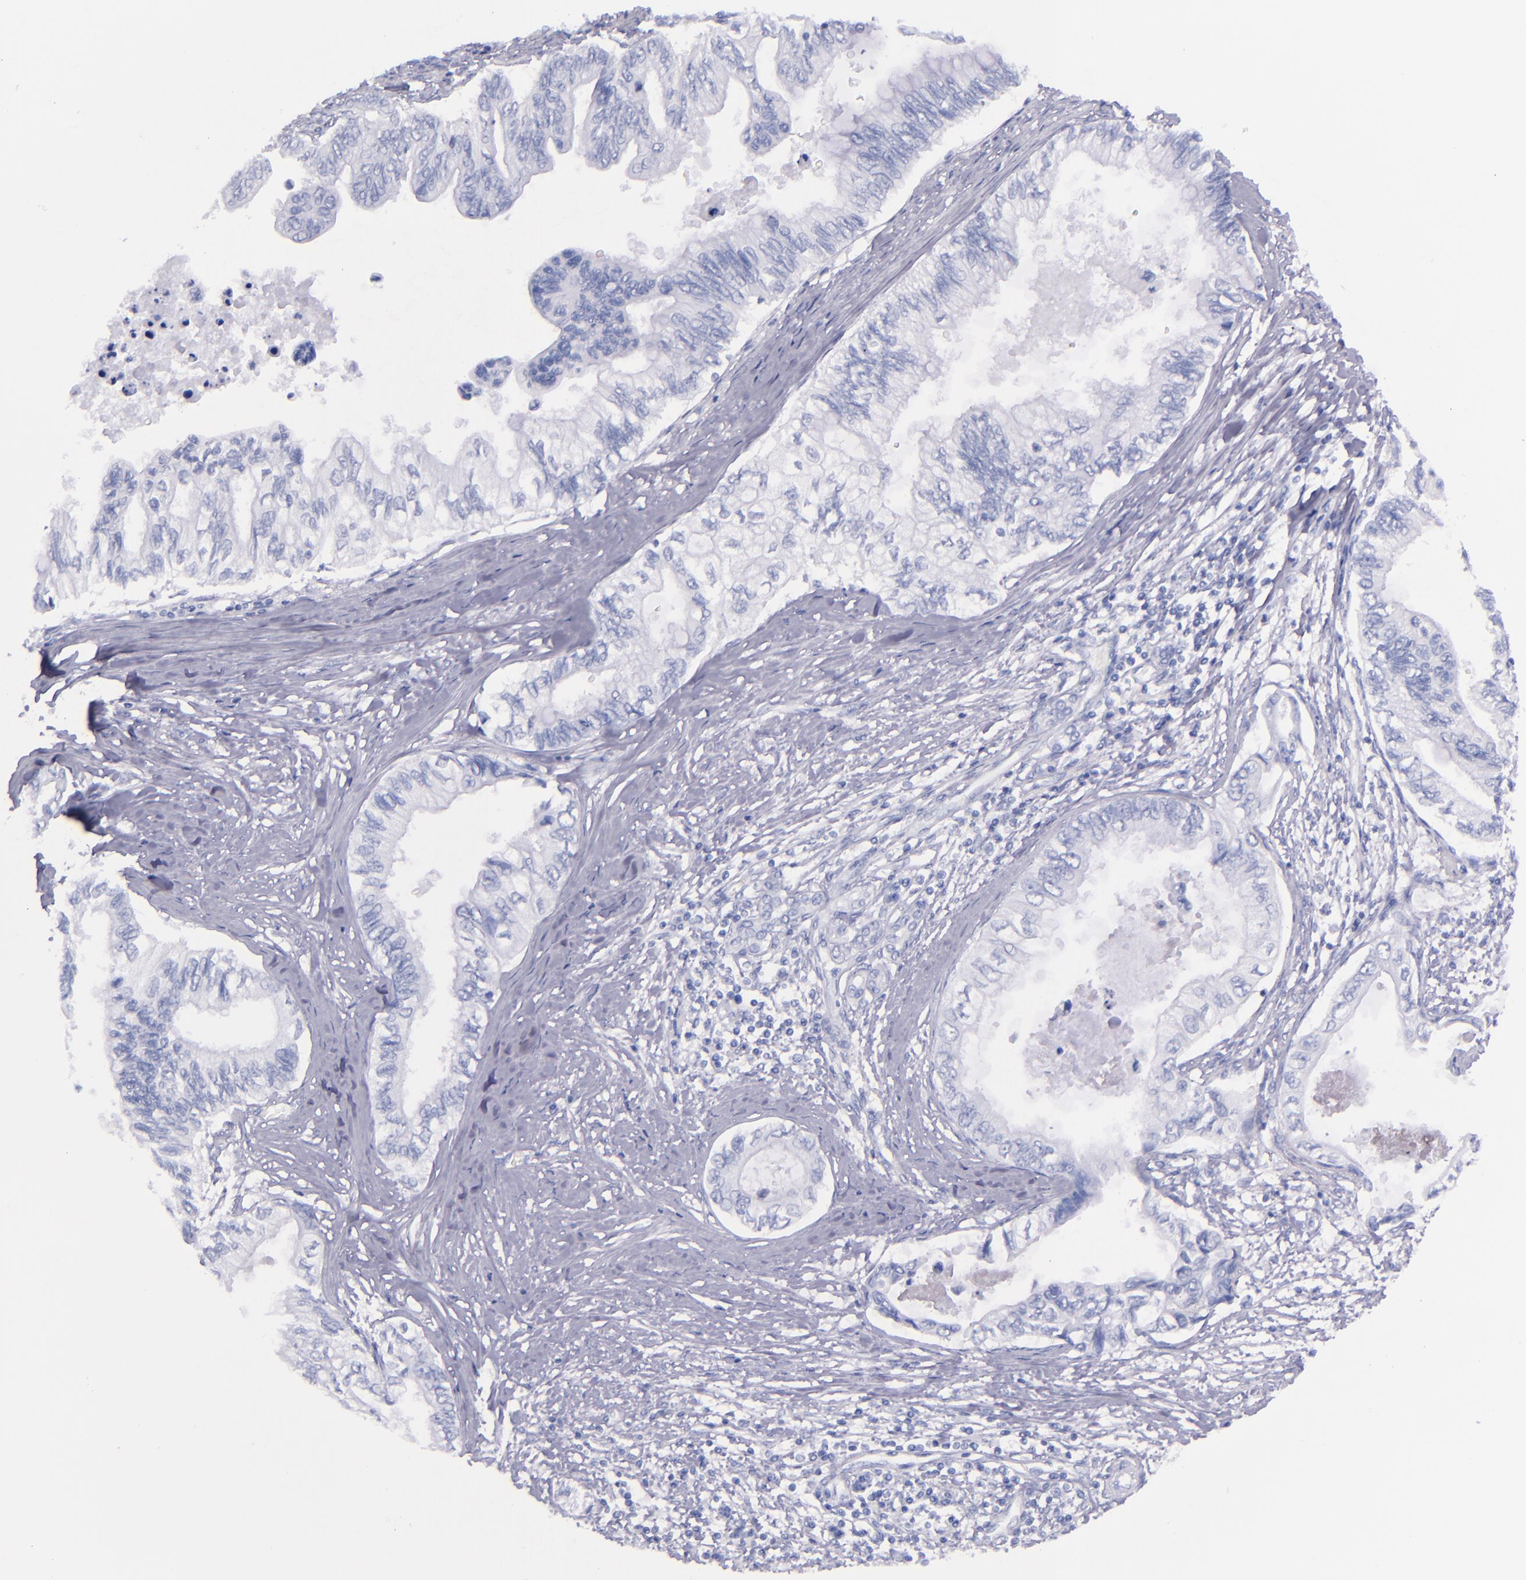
{"staining": {"intensity": "negative", "quantity": "none", "location": "none"}, "tissue": "pancreatic cancer", "cell_type": "Tumor cells", "image_type": "cancer", "snomed": [{"axis": "morphology", "description": "Adenocarcinoma, NOS"}, {"axis": "topography", "description": "Pancreas"}], "caption": "DAB (3,3'-diaminobenzidine) immunohistochemical staining of pancreatic cancer shows no significant expression in tumor cells.", "gene": "SFTPB", "patient": {"sex": "female", "age": 66}}